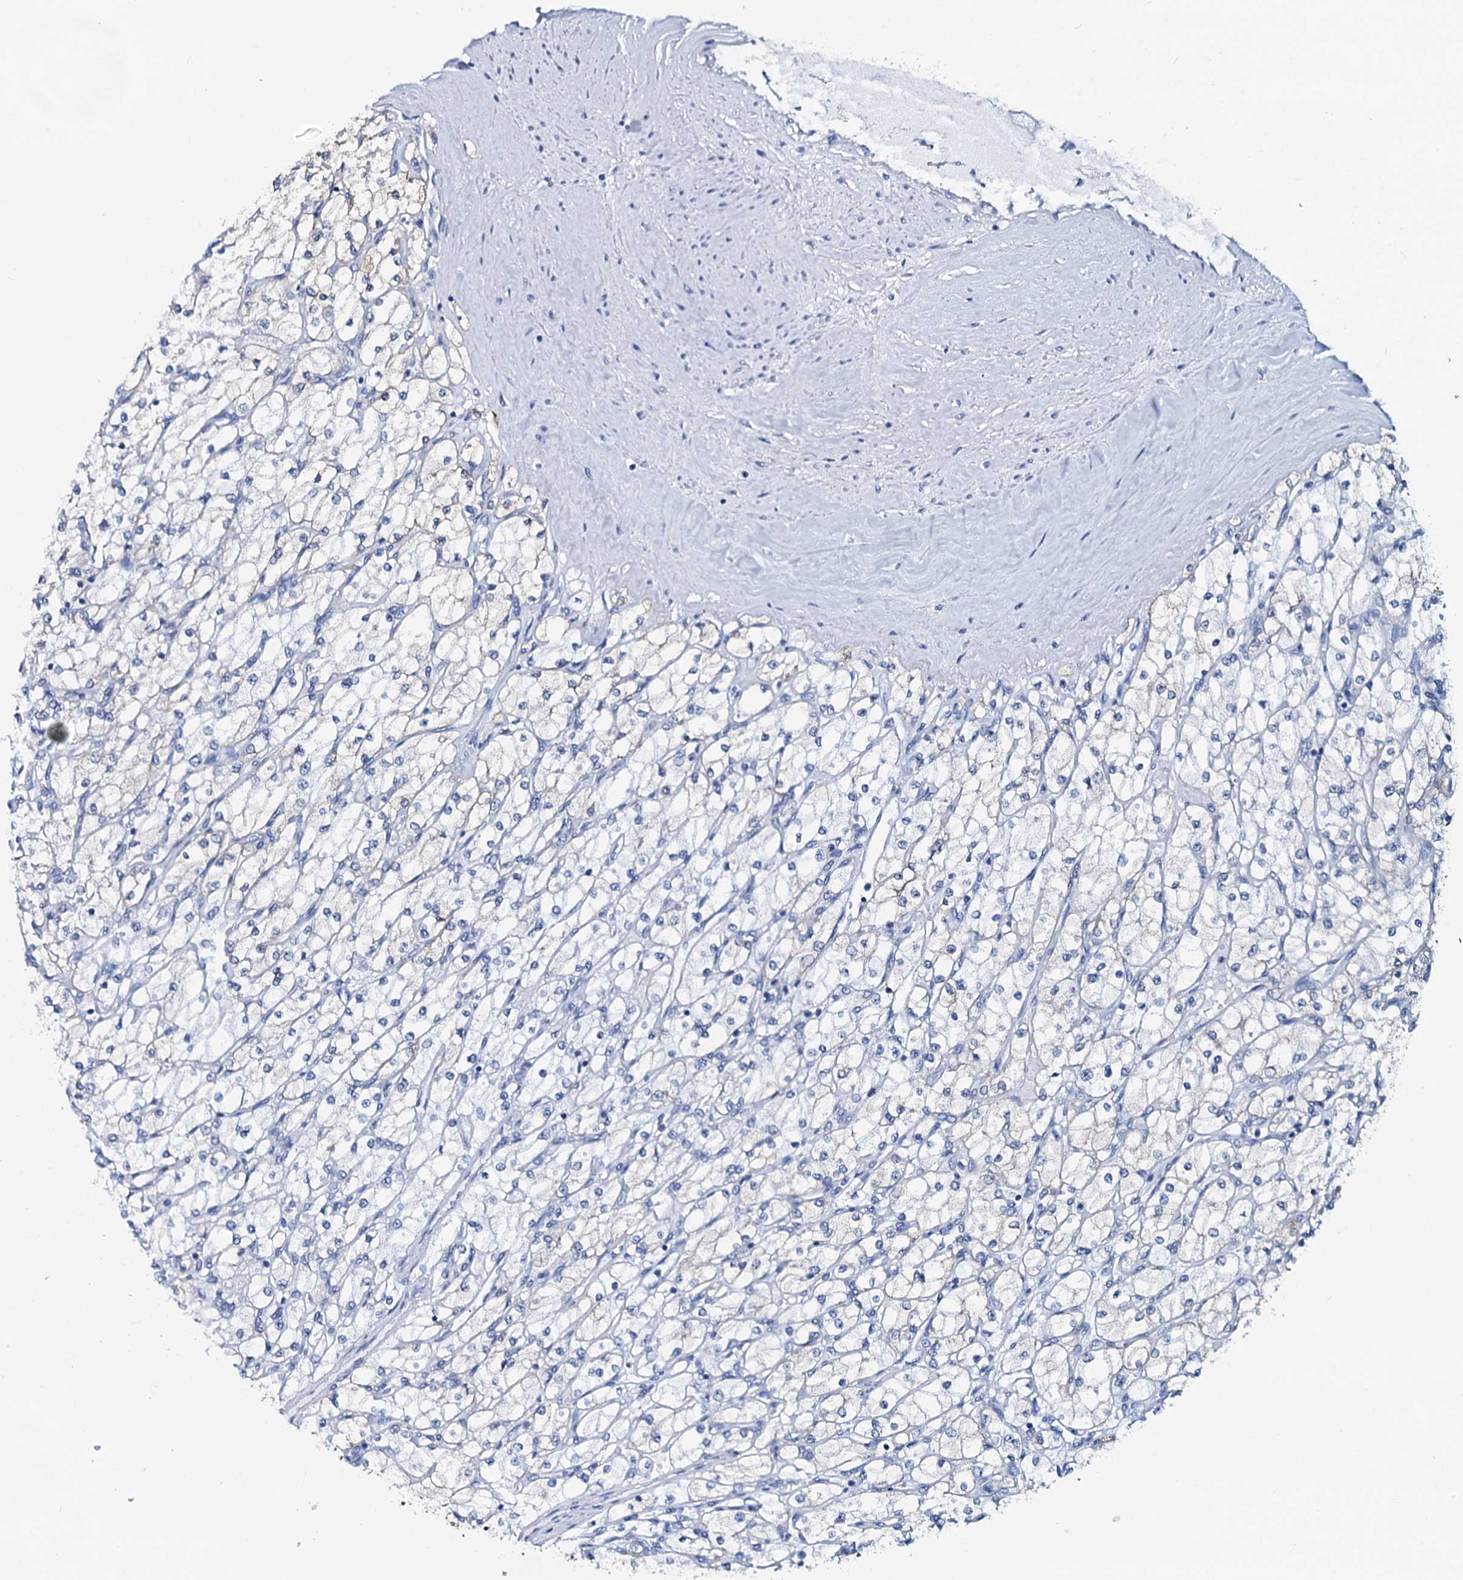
{"staining": {"intensity": "negative", "quantity": "none", "location": "none"}, "tissue": "renal cancer", "cell_type": "Tumor cells", "image_type": "cancer", "snomed": [{"axis": "morphology", "description": "Adenocarcinoma, NOS"}, {"axis": "topography", "description": "Kidney"}], "caption": "Immunohistochemistry image of neoplastic tissue: renal cancer stained with DAB shows no significant protein positivity in tumor cells.", "gene": "SLC4A7", "patient": {"sex": "male", "age": 80}}